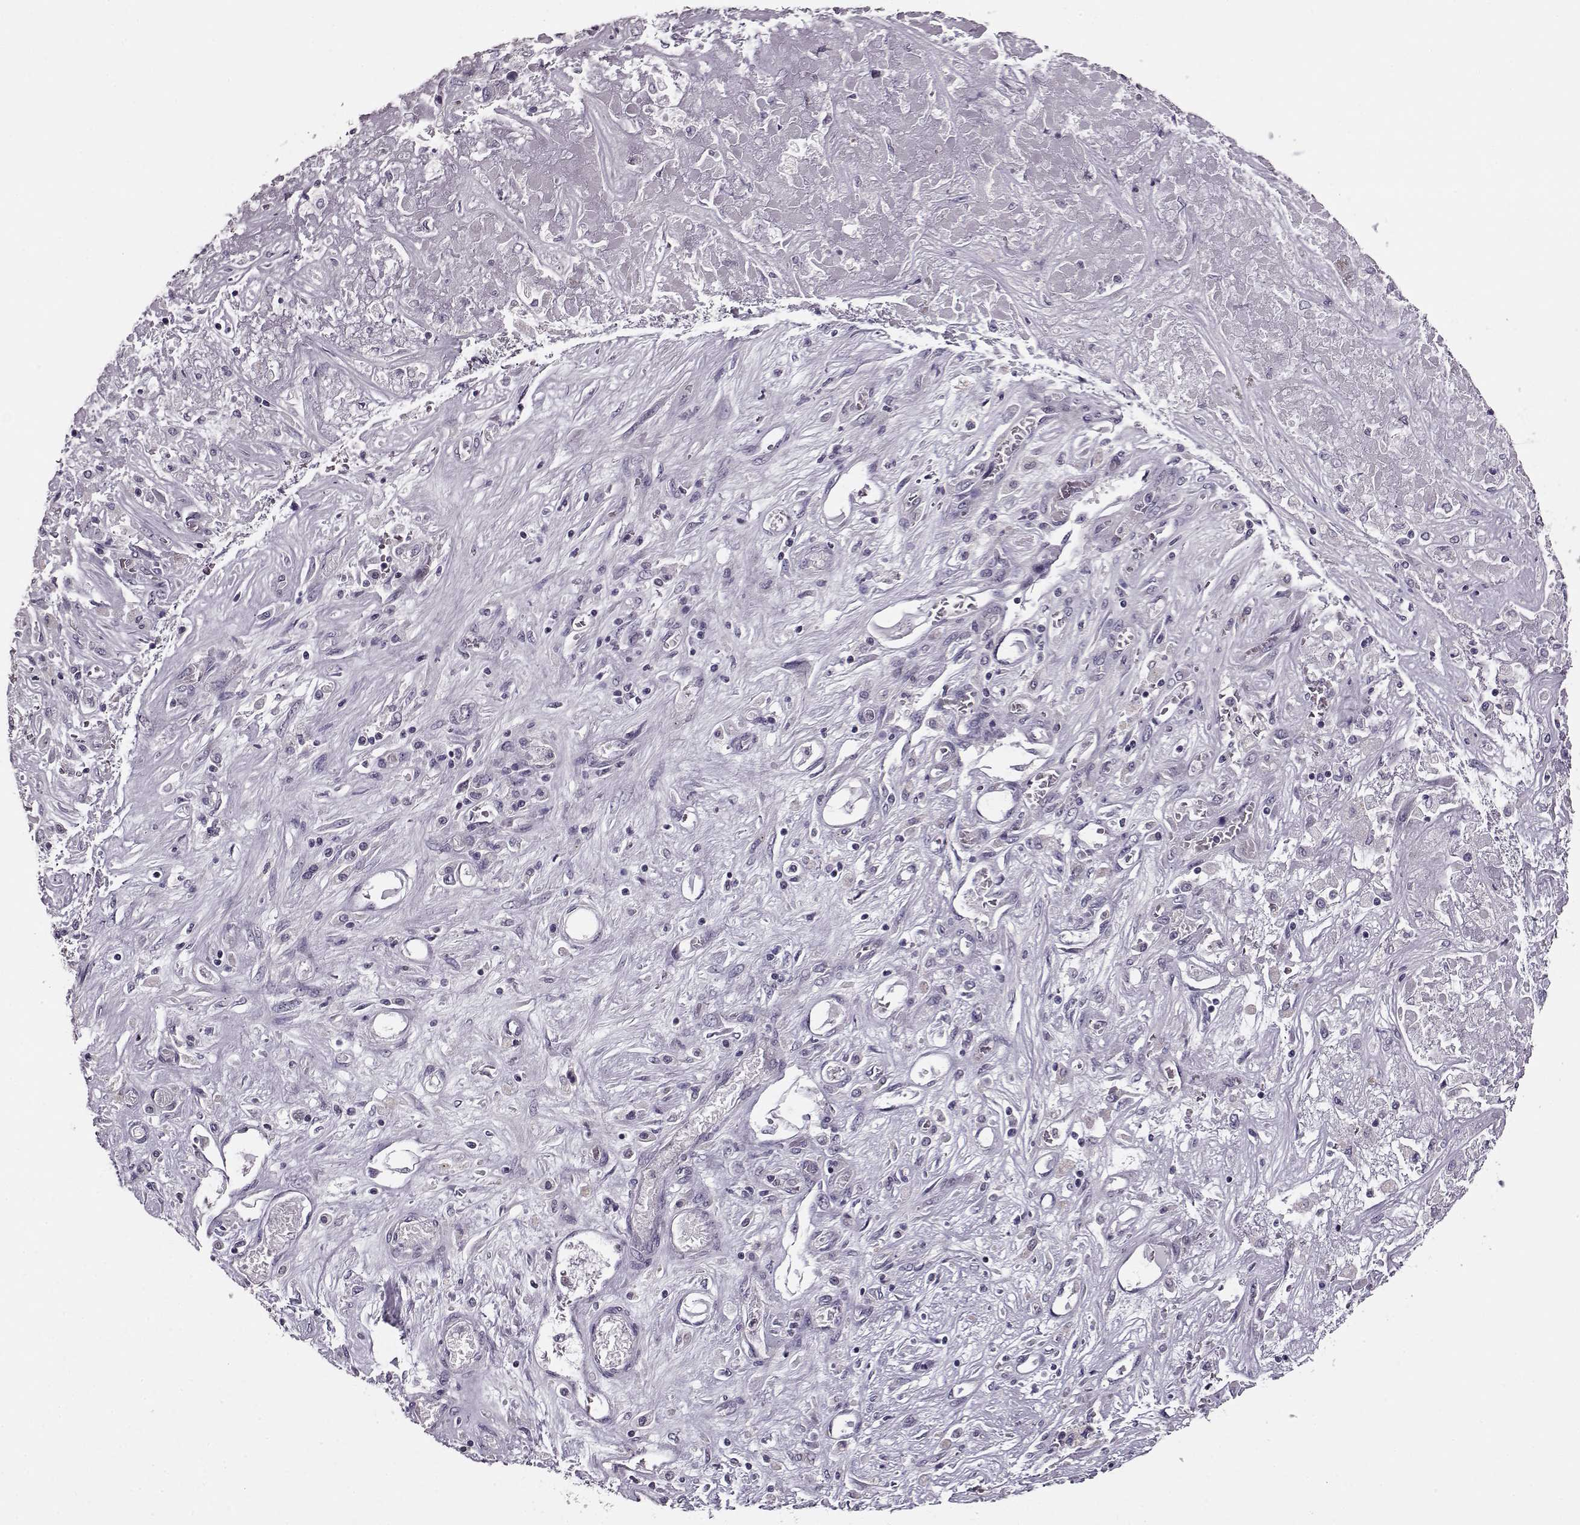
{"staining": {"intensity": "negative", "quantity": "none", "location": "none"}, "tissue": "liver cancer", "cell_type": "Tumor cells", "image_type": "cancer", "snomed": [{"axis": "morphology", "description": "Cholangiocarcinoma"}, {"axis": "topography", "description": "Liver"}], "caption": "Tumor cells are negative for protein expression in human cholangiocarcinoma (liver).", "gene": "RP1L1", "patient": {"sex": "female", "age": 52}}